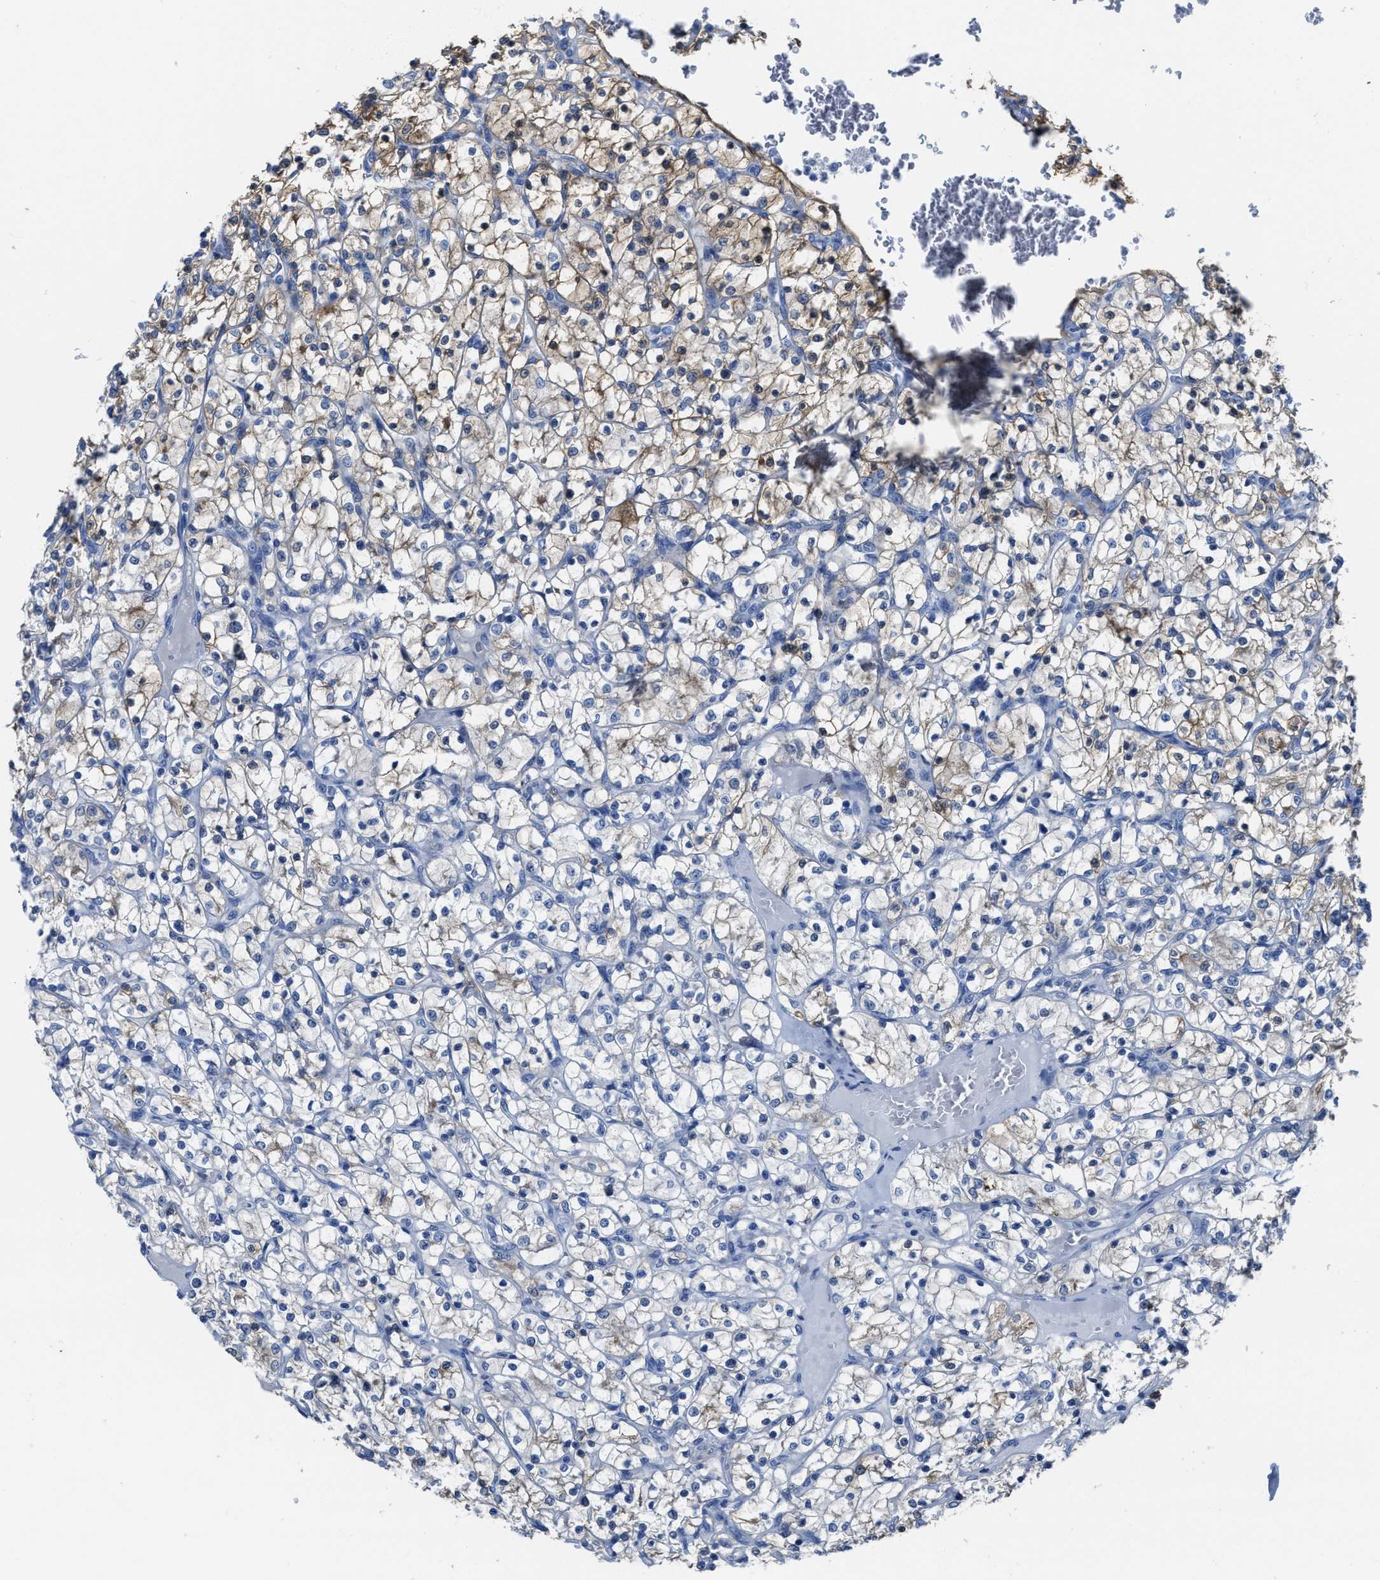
{"staining": {"intensity": "weak", "quantity": "25%-75%", "location": "cytoplasmic/membranous"}, "tissue": "renal cancer", "cell_type": "Tumor cells", "image_type": "cancer", "snomed": [{"axis": "morphology", "description": "Adenocarcinoma, NOS"}, {"axis": "topography", "description": "Kidney"}], "caption": "Brown immunohistochemical staining in human renal cancer demonstrates weak cytoplasmic/membranous positivity in about 25%-75% of tumor cells. (DAB (3,3'-diaminobenzidine) = brown stain, brightfield microscopy at high magnification).", "gene": "ASS1", "patient": {"sex": "female", "age": 69}}